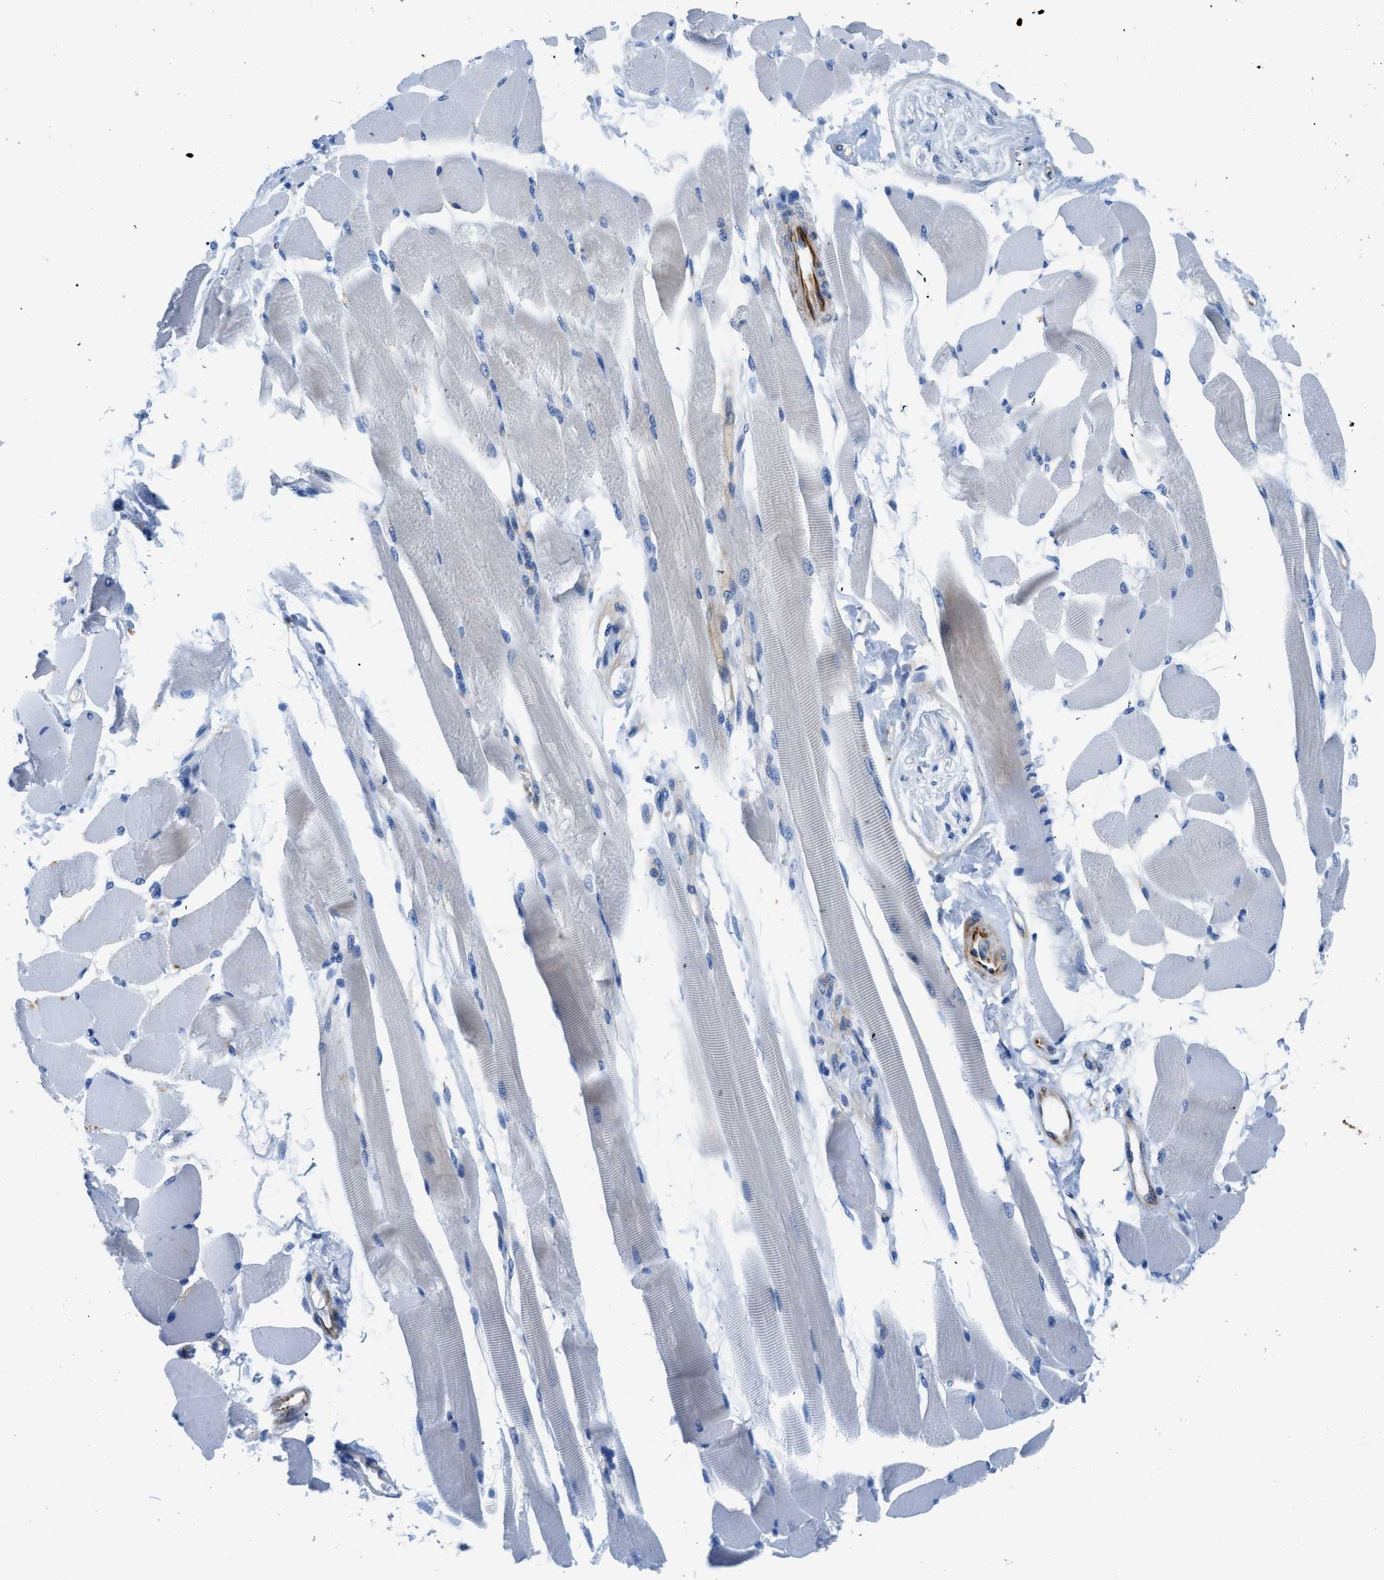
{"staining": {"intensity": "negative", "quantity": "none", "location": "none"}, "tissue": "skeletal muscle", "cell_type": "Myocytes", "image_type": "normal", "snomed": [{"axis": "morphology", "description": "Normal tissue, NOS"}, {"axis": "topography", "description": "Skeletal muscle"}, {"axis": "topography", "description": "Peripheral nerve tissue"}], "caption": "Histopathology image shows no protein expression in myocytes of benign skeletal muscle.", "gene": "XCR1", "patient": {"sex": "female", "age": 84}}